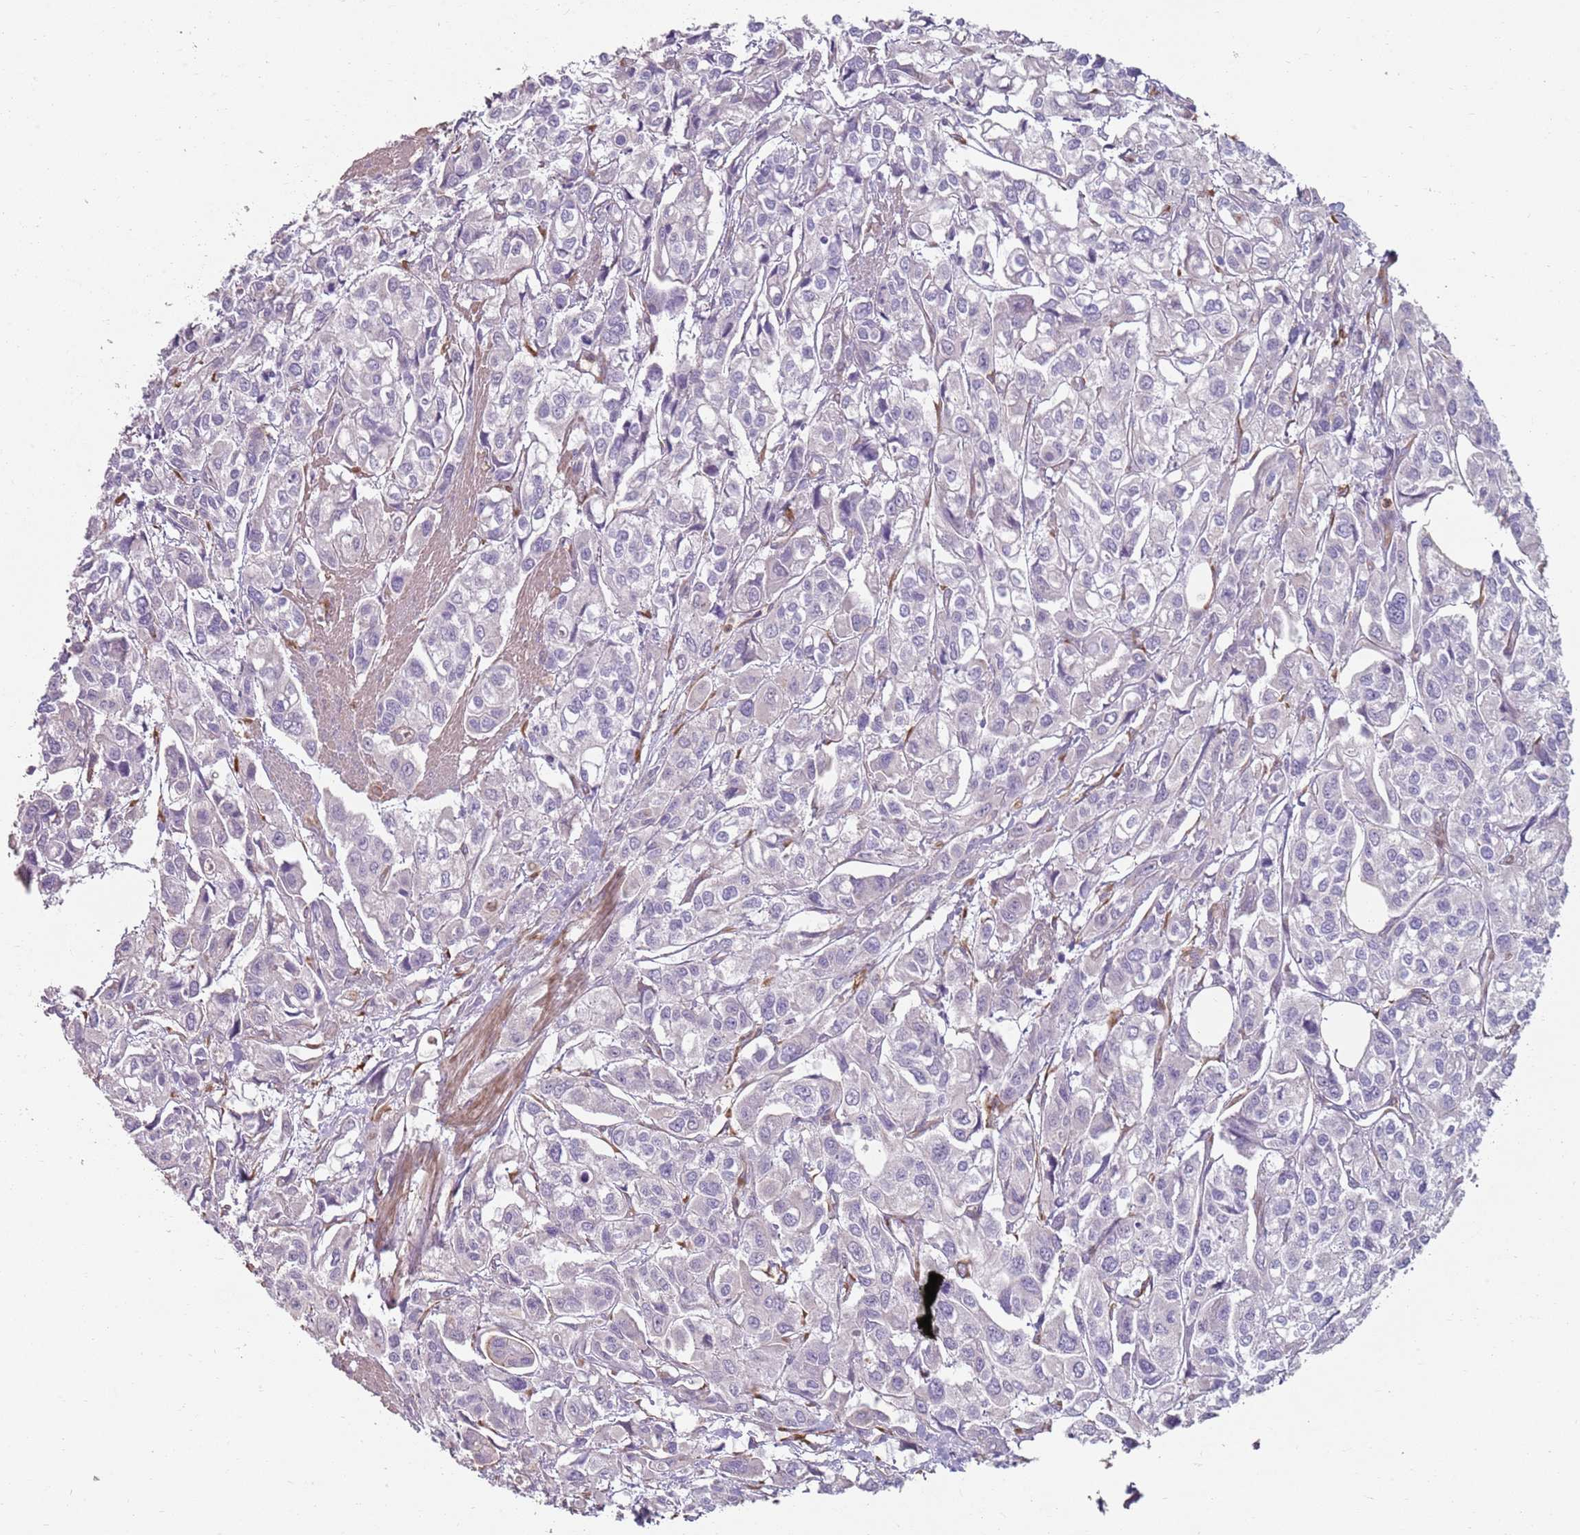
{"staining": {"intensity": "negative", "quantity": "none", "location": "none"}, "tissue": "urothelial cancer", "cell_type": "Tumor cells", "image_type": "cancer", "snomed": [{"axis": "morphology", "description": "Urothelial carcinoma, High grade"}, {"axis": "topography", "description": "Urinary bladder"}], "caption": "Photomicrograph shows no significant protein staining in tumor cells of urothelial carcinoma (high-grade). (Stains: DAB (3,3'-diaminobenzidine) IHC with hematoxylin counter stain, Microscopy: brightfield microscopy at high magnification).", "gene": "PHLPP2", "patient": {"sex": "male", "age": 67}}